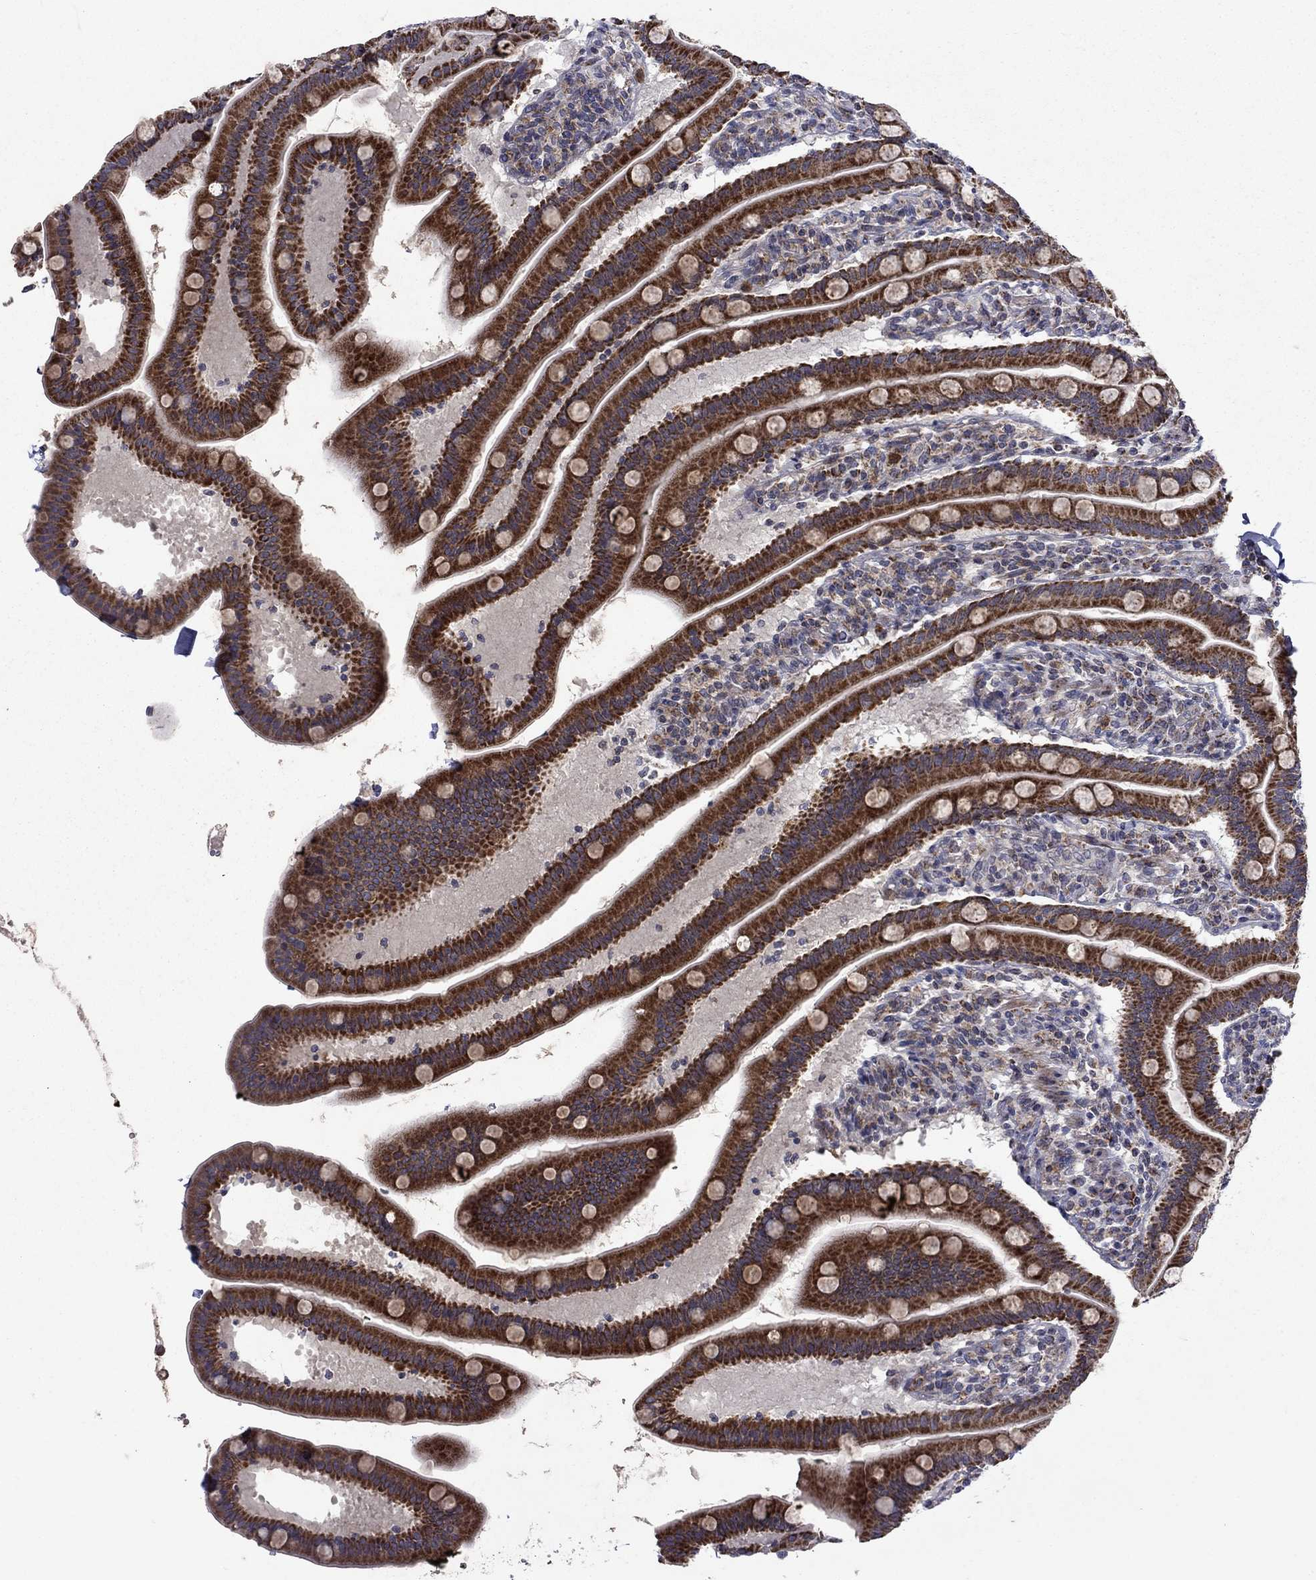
{"staining": {"intensity": "strong", "quantity": "25%-75%", "location": "cytoplasmic/membranous"}, "tissue": "small intestine", "cell_type": "Glandular cells", "image_type": "normal", "snomed": [{"axis": "morphology", "description": "Normal tissue, NOS"}, {"axis": "topography", "description": "Small intestine"}], "caption": "Immunohistochemistry (IHC) image of normal small intestine stained for a protein (brown), which reveals high levels of strong cytoplasmic/membranous expression in about 25%-75% of glandular cells.", "gene": "DOP1B", "patient": {"sex": "male", "age": 66}}